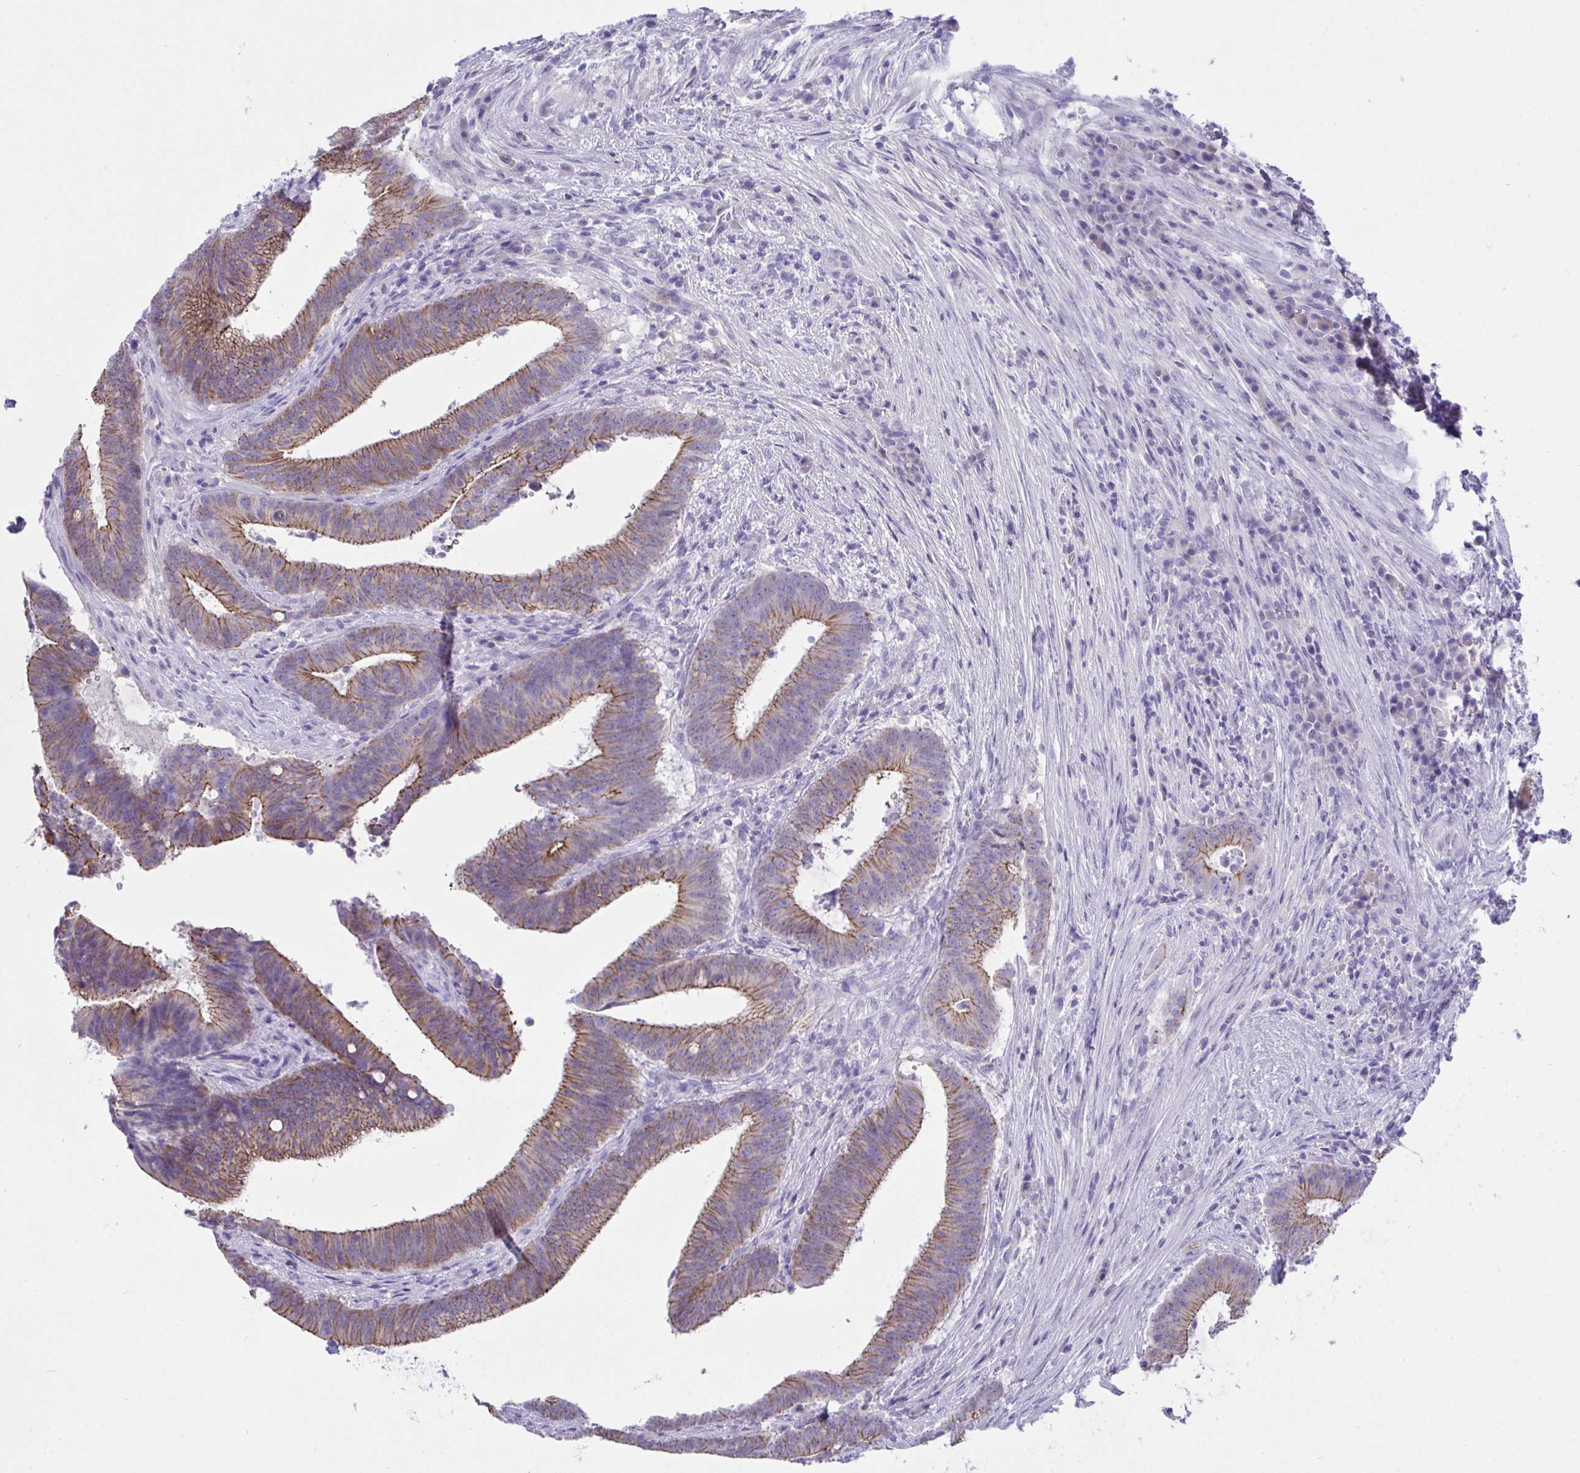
{"staining": {"intensity": "moderate", "quantity": "25%-75%", "location": "cytoplasmic/membranous"}, "tissue": "colorectal cancer", "cell_type": "Tumor cells", "image_type": "cancer", "snomed": [{"axis": "morphology", "description": "Adenocarcinoma, NOS"}, {"axis": "topography", "description": "Colon"}], "caption": "This photomicrograph exhibits immunohistochemistry (IHC) staining of adenocarcinoma (colorectal), with medium moderate cytoplasmic/membranous positivity in about 25%-75% of tumor cells.", "gene": "GLB1L2", "patient": {"sex": "female", "age": 43}}